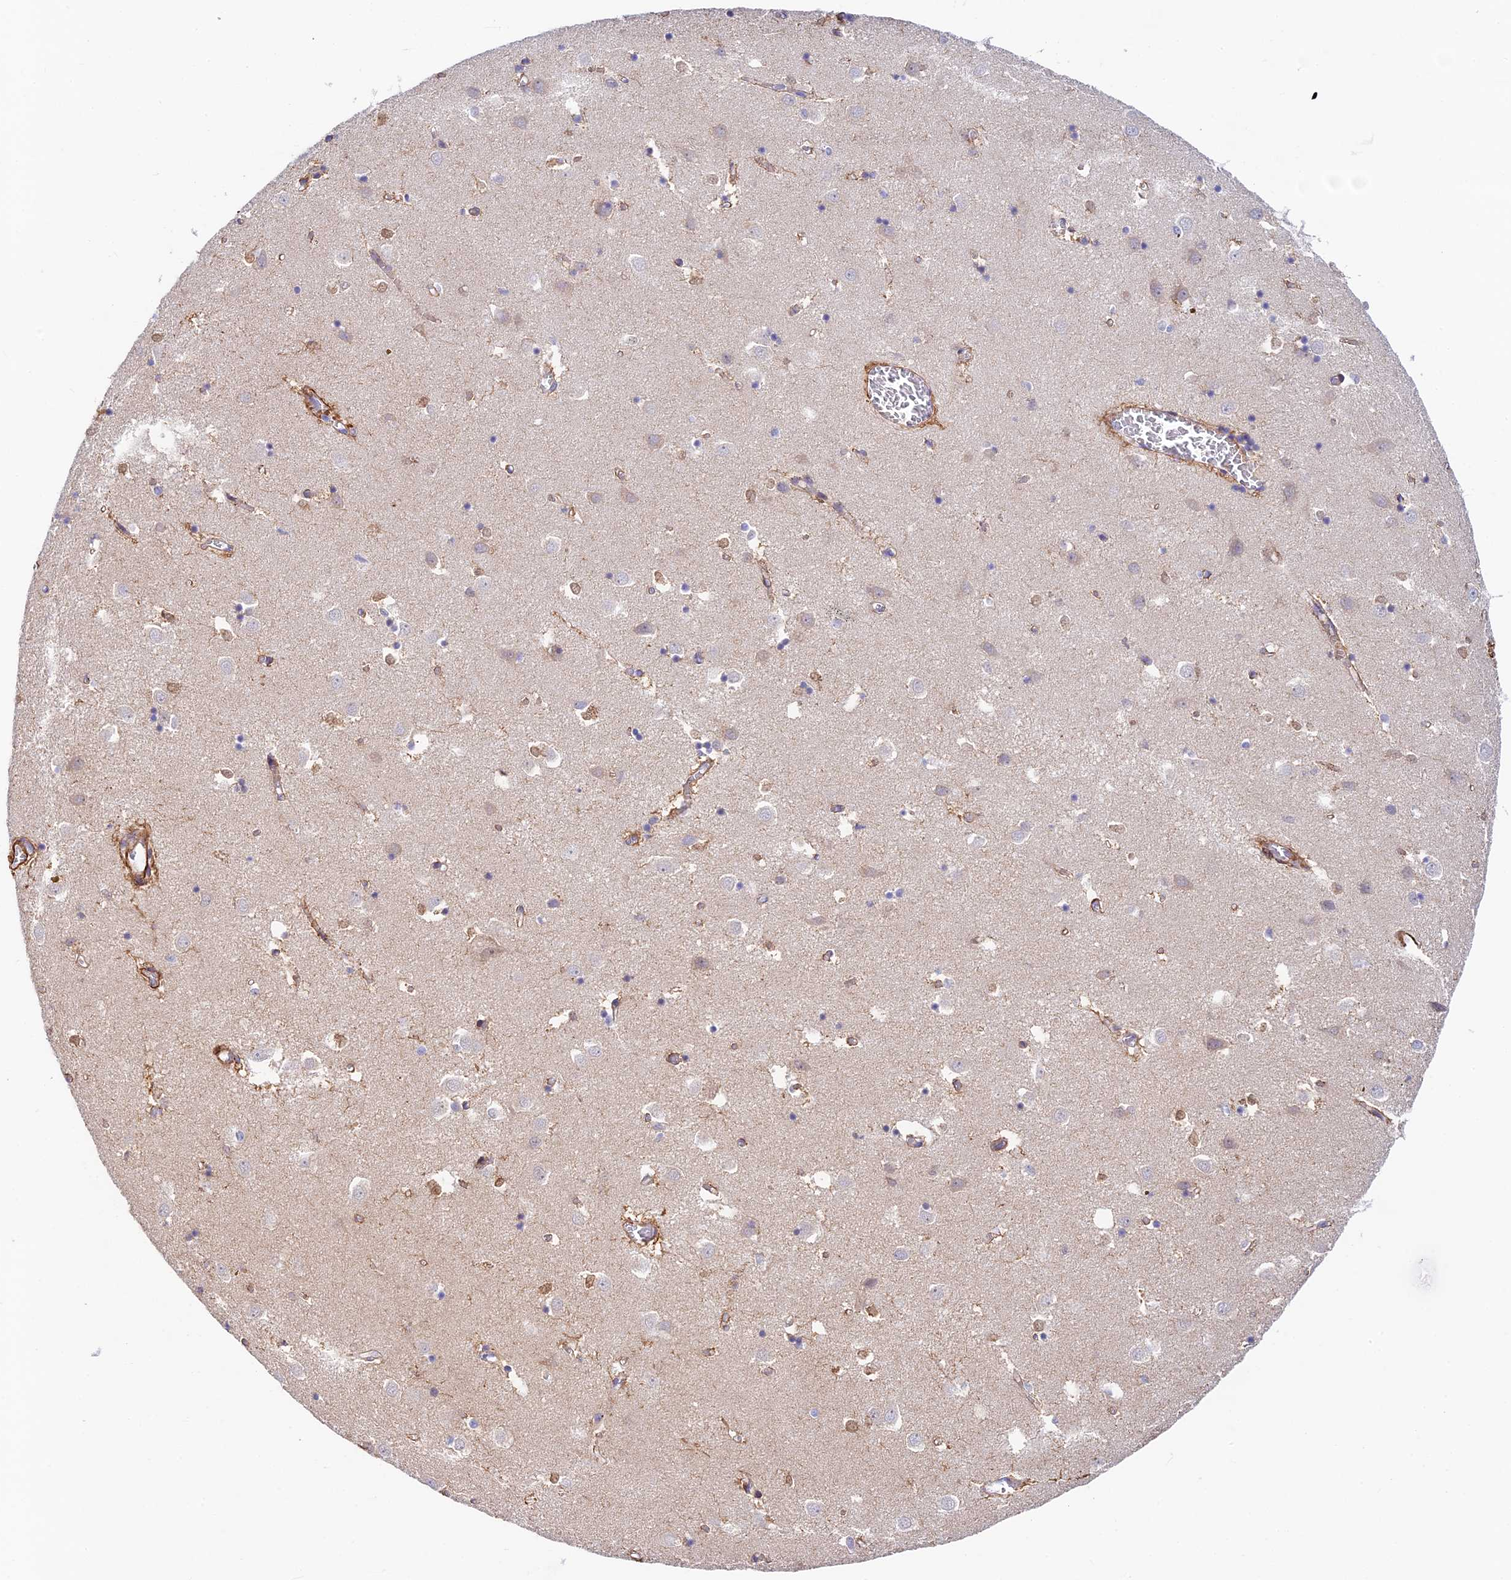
{"staining": {"intensity": "negative", "quantity": "none", "location": "none"}, "tissue": "caudate", "cell_type": "Glial cells", "image_type": "normal", "snomed": [{"axis": "morphology", "description": "Normal tissue, NOS"}, {"axis": "topography", "description": "Lateral ventricle wall"}], "caption": "Protein analysis of benign caudate demonstrates no significant positivity in glial cells. Nuclei are stained in blue.", "gene": "ANKRD50", "patient": {"sex": "male", "age": 70}}